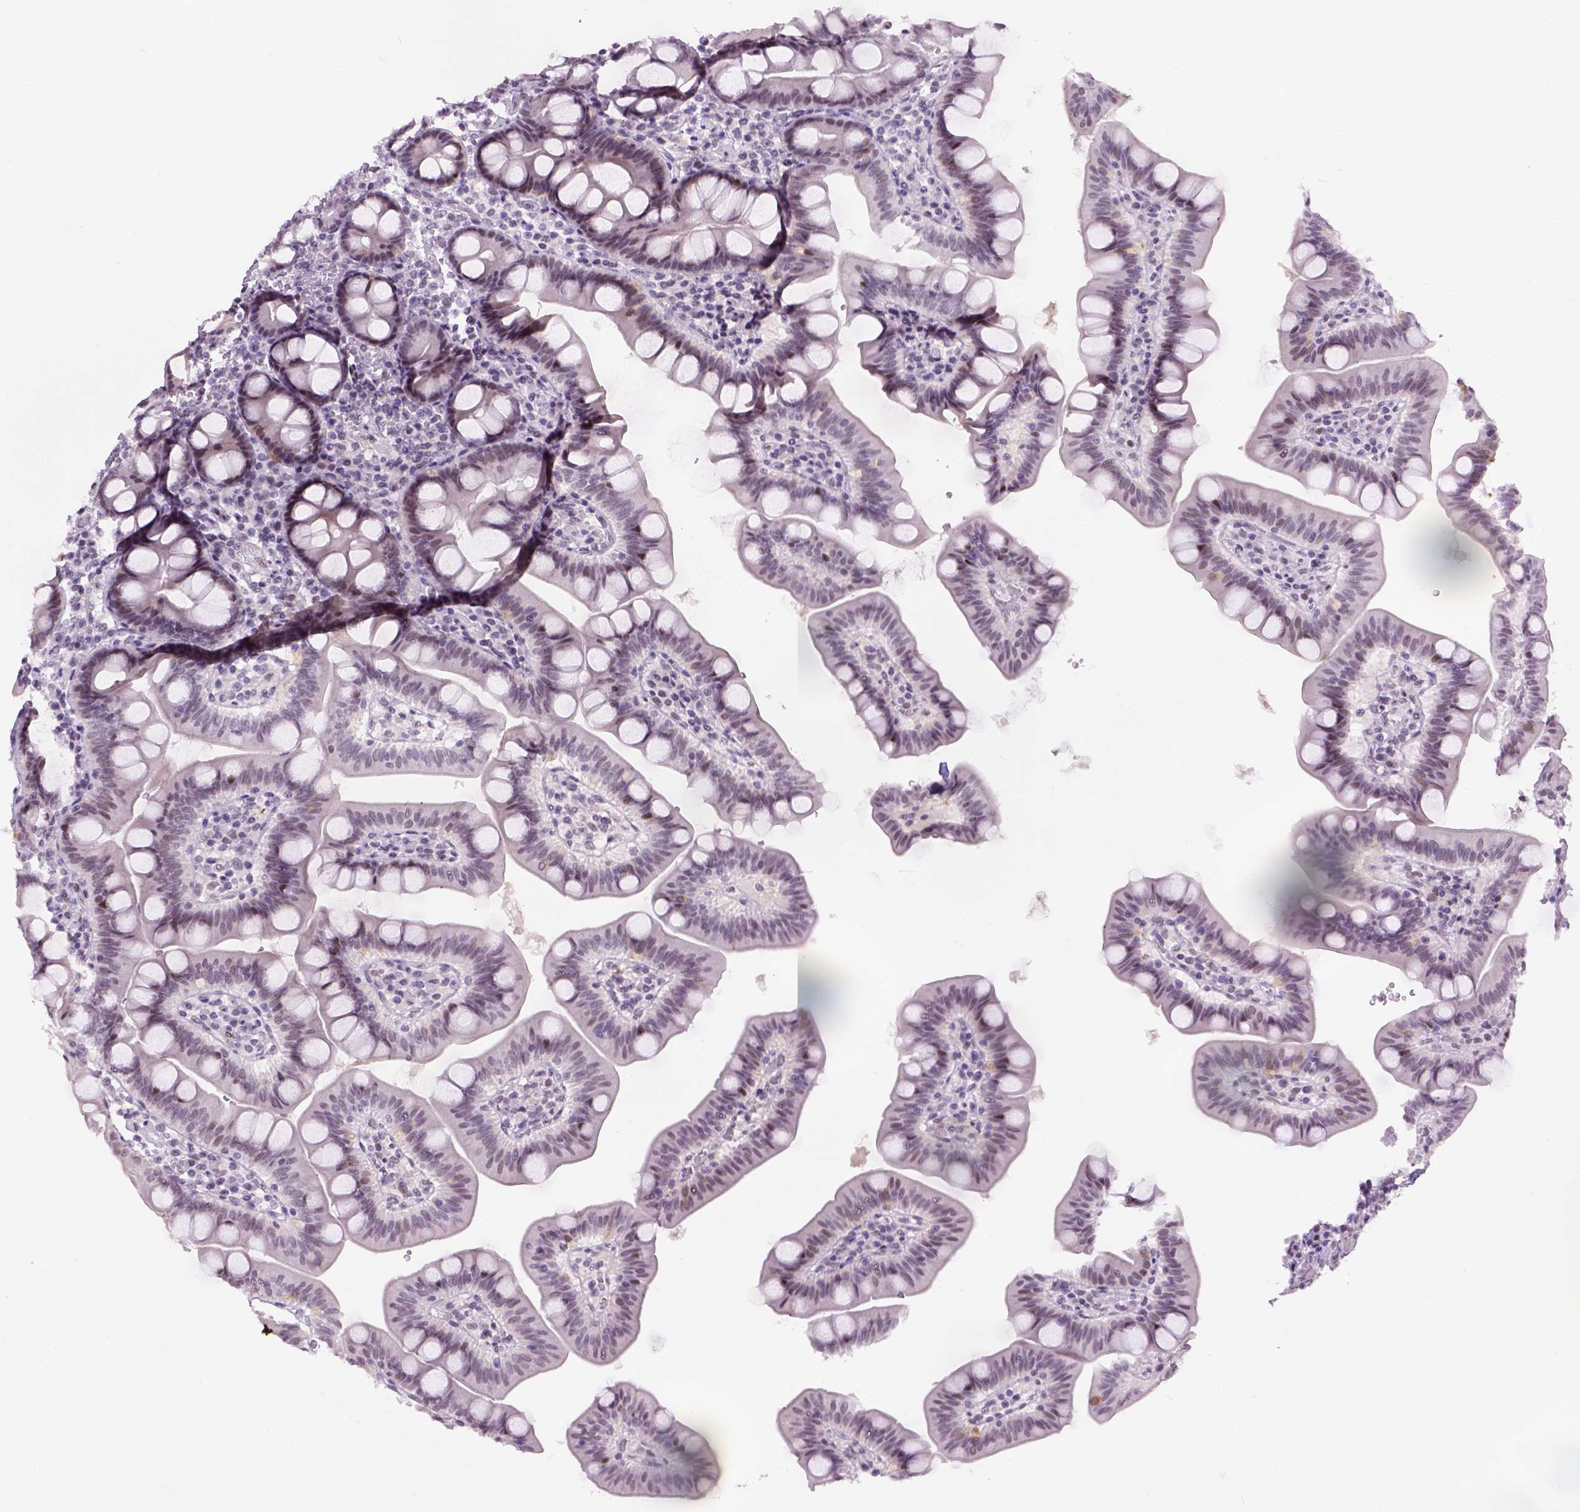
{"staining": {"intensity": "moderate", "quantity": "<25%", "location": "nuclear"}, "tissue": "duodenum", "cell_type": "Glandular cells", "image_type": "normal", "snomed": [{"axis": "morphology", "description": "Normal tissue, NOS"}, {"axis": "topography", "description": "Pancreas"}, {"axis": "topography", "description": "Duodenum"}], "caption": "Immunohistochemistry (DAB (3,3'-diaminobenzidine)) staining of benign human duodenum reveals moderate nuclear protein positivity in about <25% of glandular cells.", "gene": "TBPL1", "patient": {"sex": "male", "age": 59}}